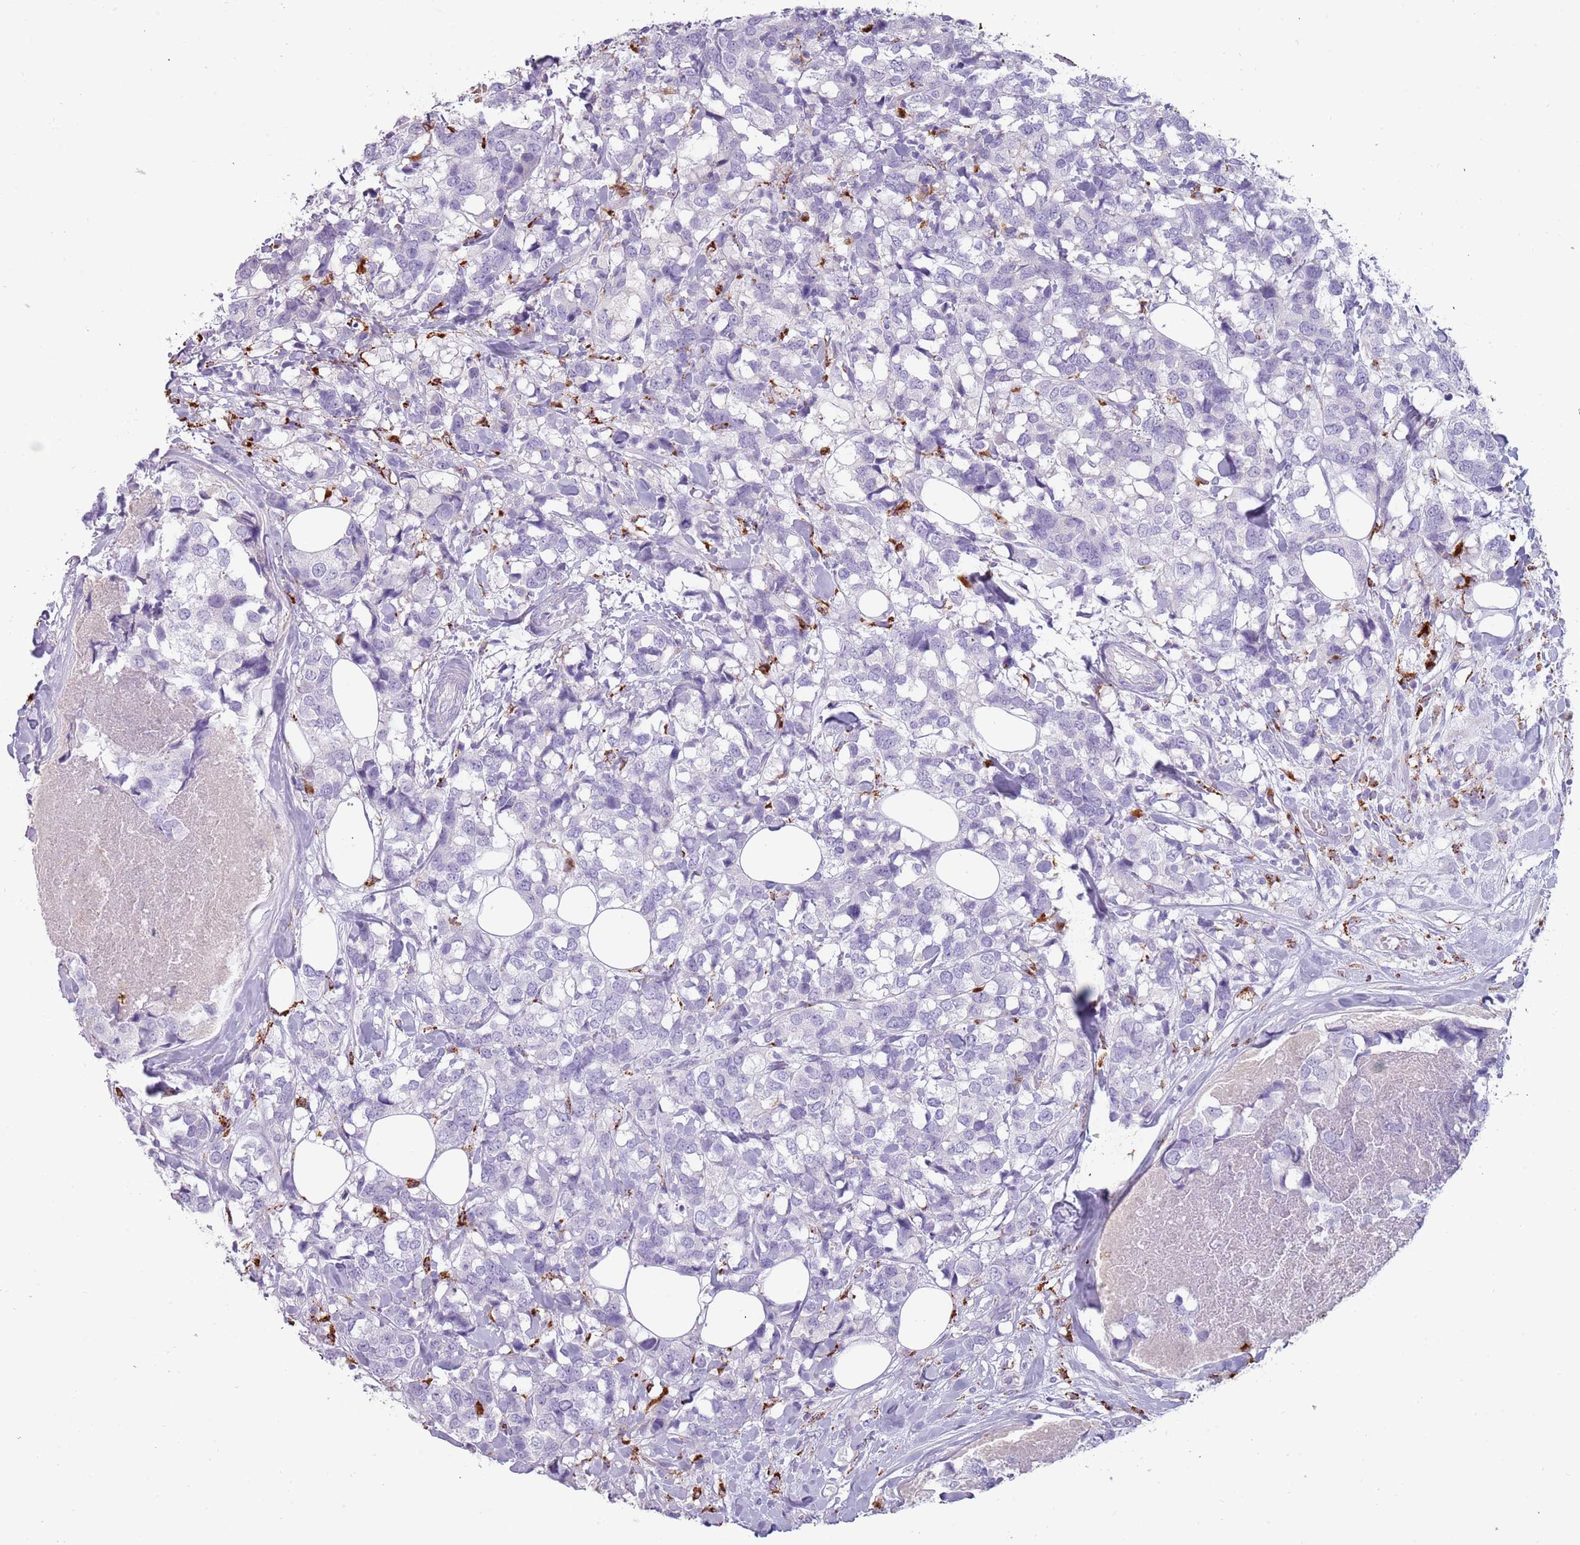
{"staining": {"intensity": "negative", "quantity": "none", "location": "none"}, "tissue": "breast cancer", "cell_type": "Tumor cells", "image_type": "cancer", "snomed": [{"axis": "morphology", "description": "Lobular carcinoma"}, {"axis": "topography", "description": "Breast"}], "caption": "A photomicrograph of breast cancer (lobular carcinoma) stained for a protein displays no brown staining in tumor cells.", "gene": "NWD2", "patient": {"sex": "female", "age": 59}}